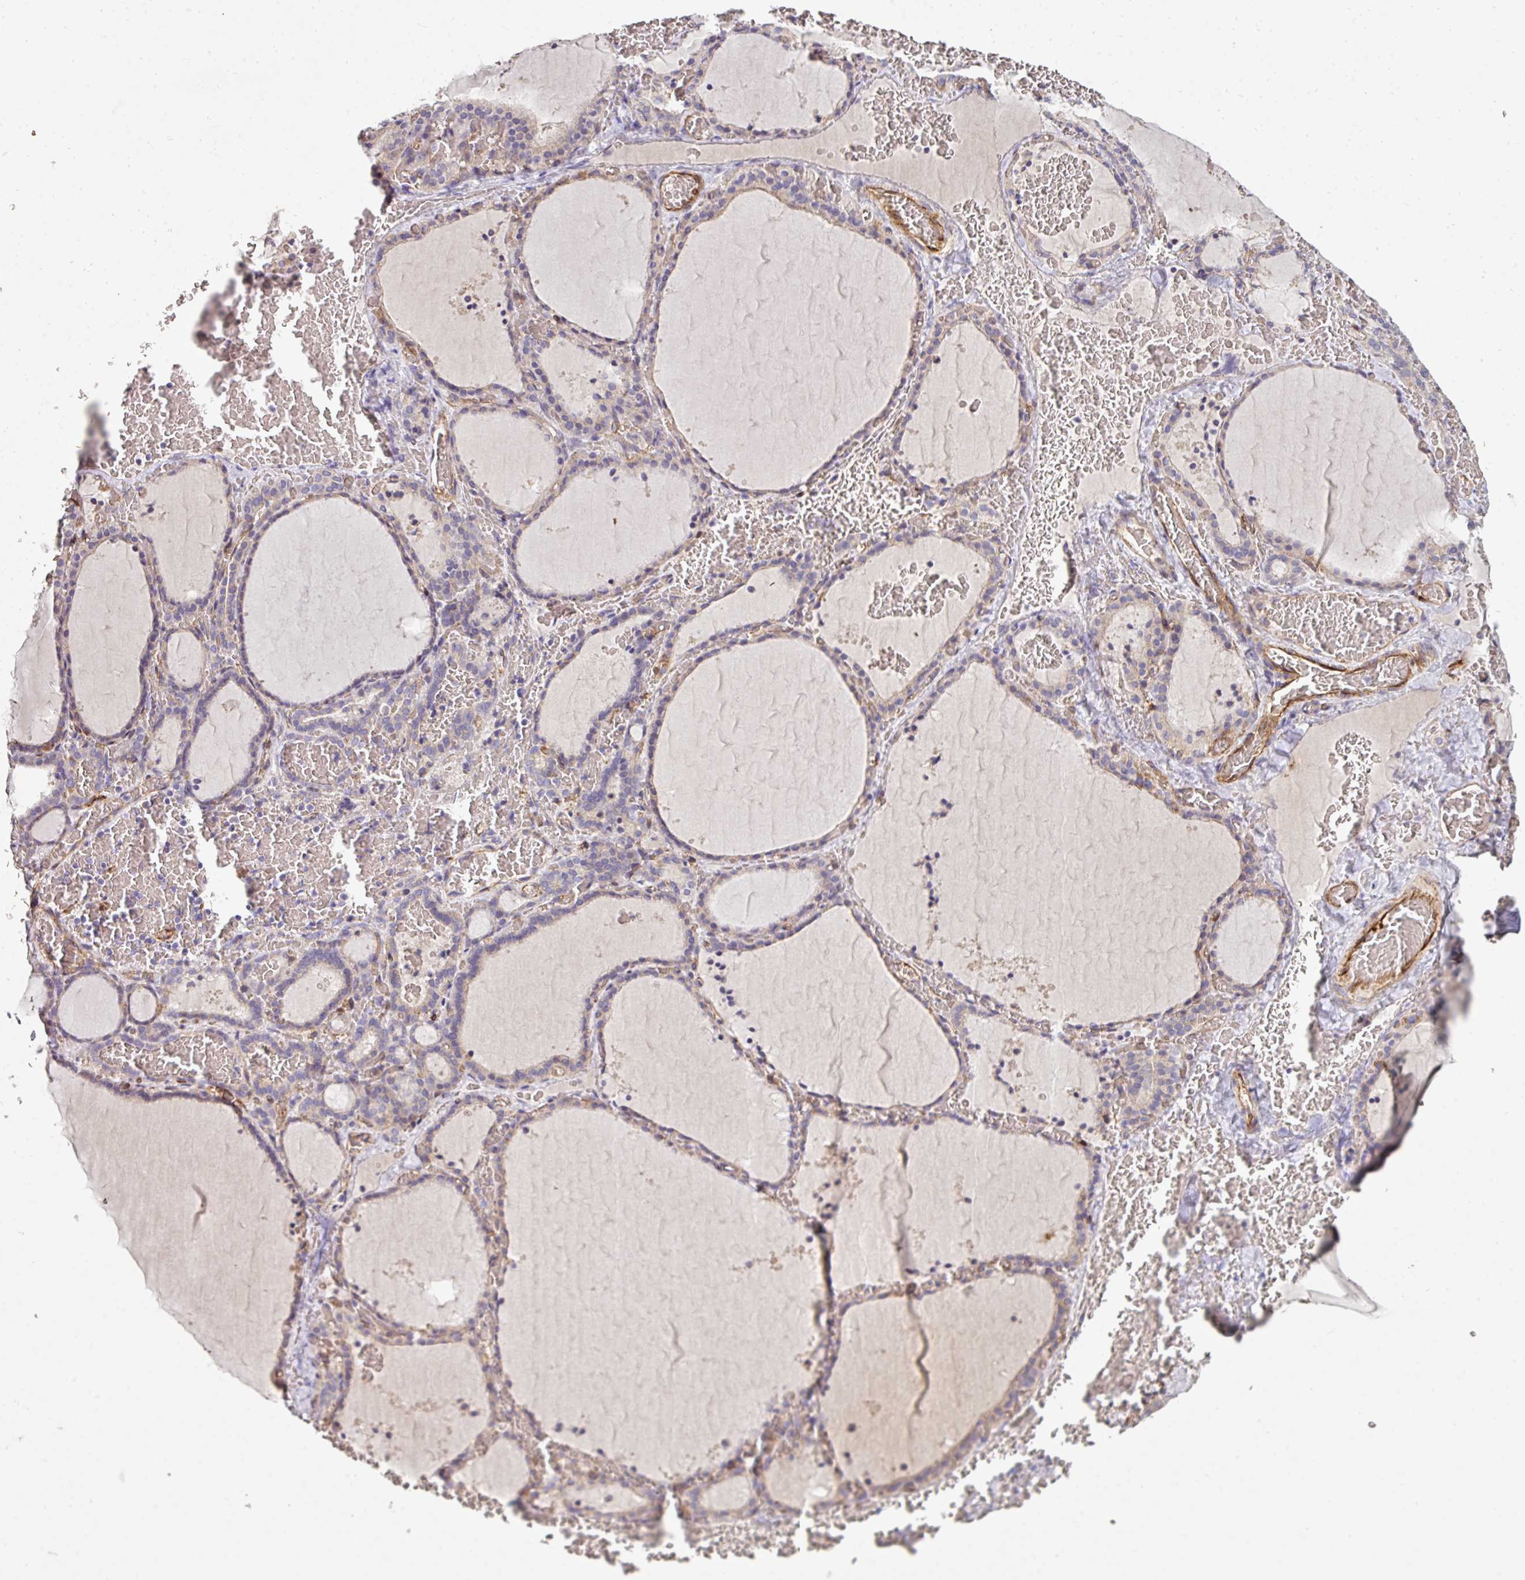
{"staining": {"intensity": "weak", "quantity": "25%-75%", "location": "cytoplasmic/membranous"}, "tissue": "thyroid gland", "cell_type": "Glandular cells", "image_type": "normal", "snomed": [{"axis": "morphology", "description": "Normal tissue, NOS"}, {"axis": "topography", "description": "Thyroid gland"}], "caption": "Protein expression analysis of unremarkable thyroid gland displays weak cytoplasmic/membranous staining in approximately 25%-75% of glandular cells.", "gene": "PCDH1", "patient": {"sex": "female", "age": 39}}